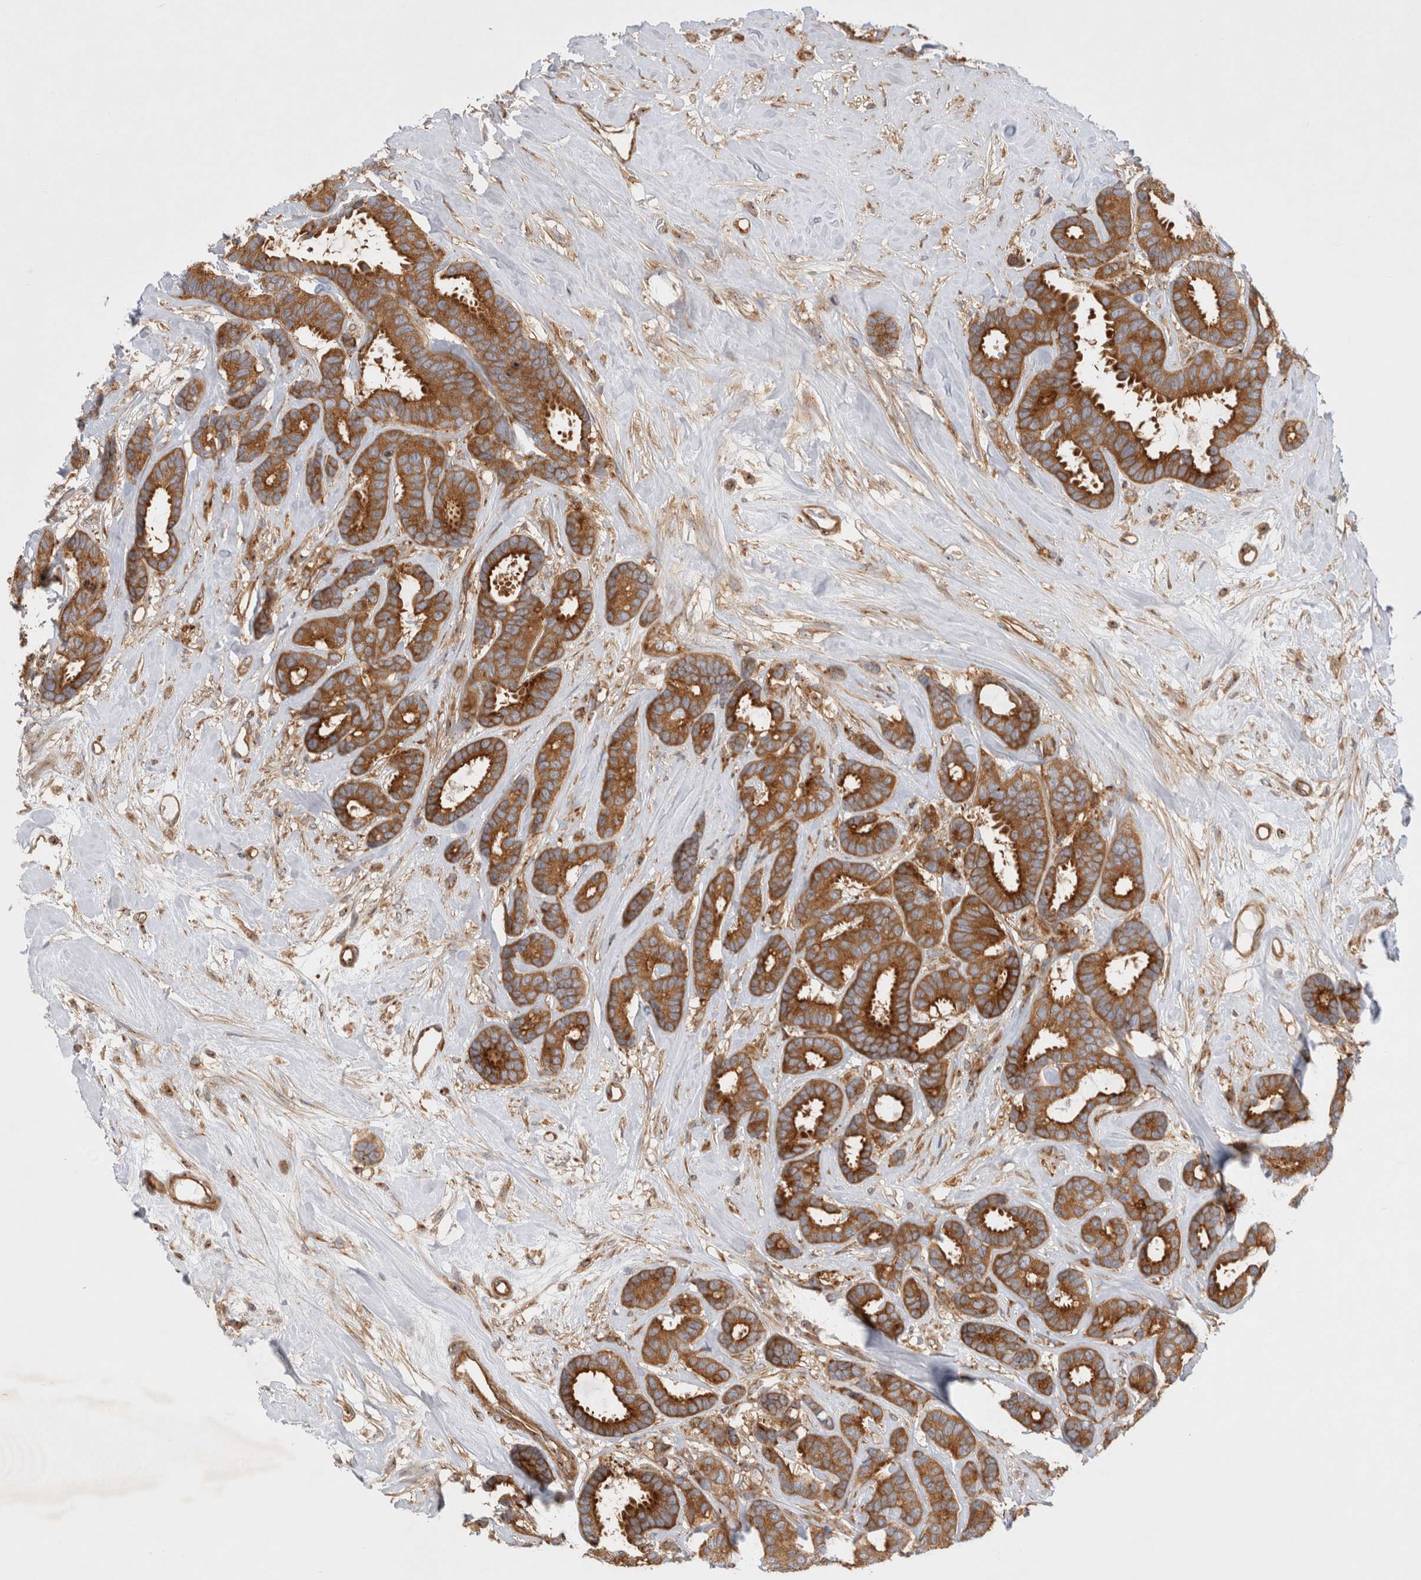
{"staining": {"intensity": "strong", "quantity": ">75%", "location": "cytoplasmic/membranous"}, "tissue": "breast cancer", "cell_type": "Tumor cells", "image_type": "cancer", "snomed": [{"axis": "morphology", "description": "Duct carcinoma"}, {"axis": "topography", "description": "Breast"}], "caption": "Human breast cancer stained with a brown dye shows strong cytoplasmic/membranous positive staining in approximately >75% of tumor cells.", "gene": "GPR150", "patient": {"sex": "female", "age": 87}}